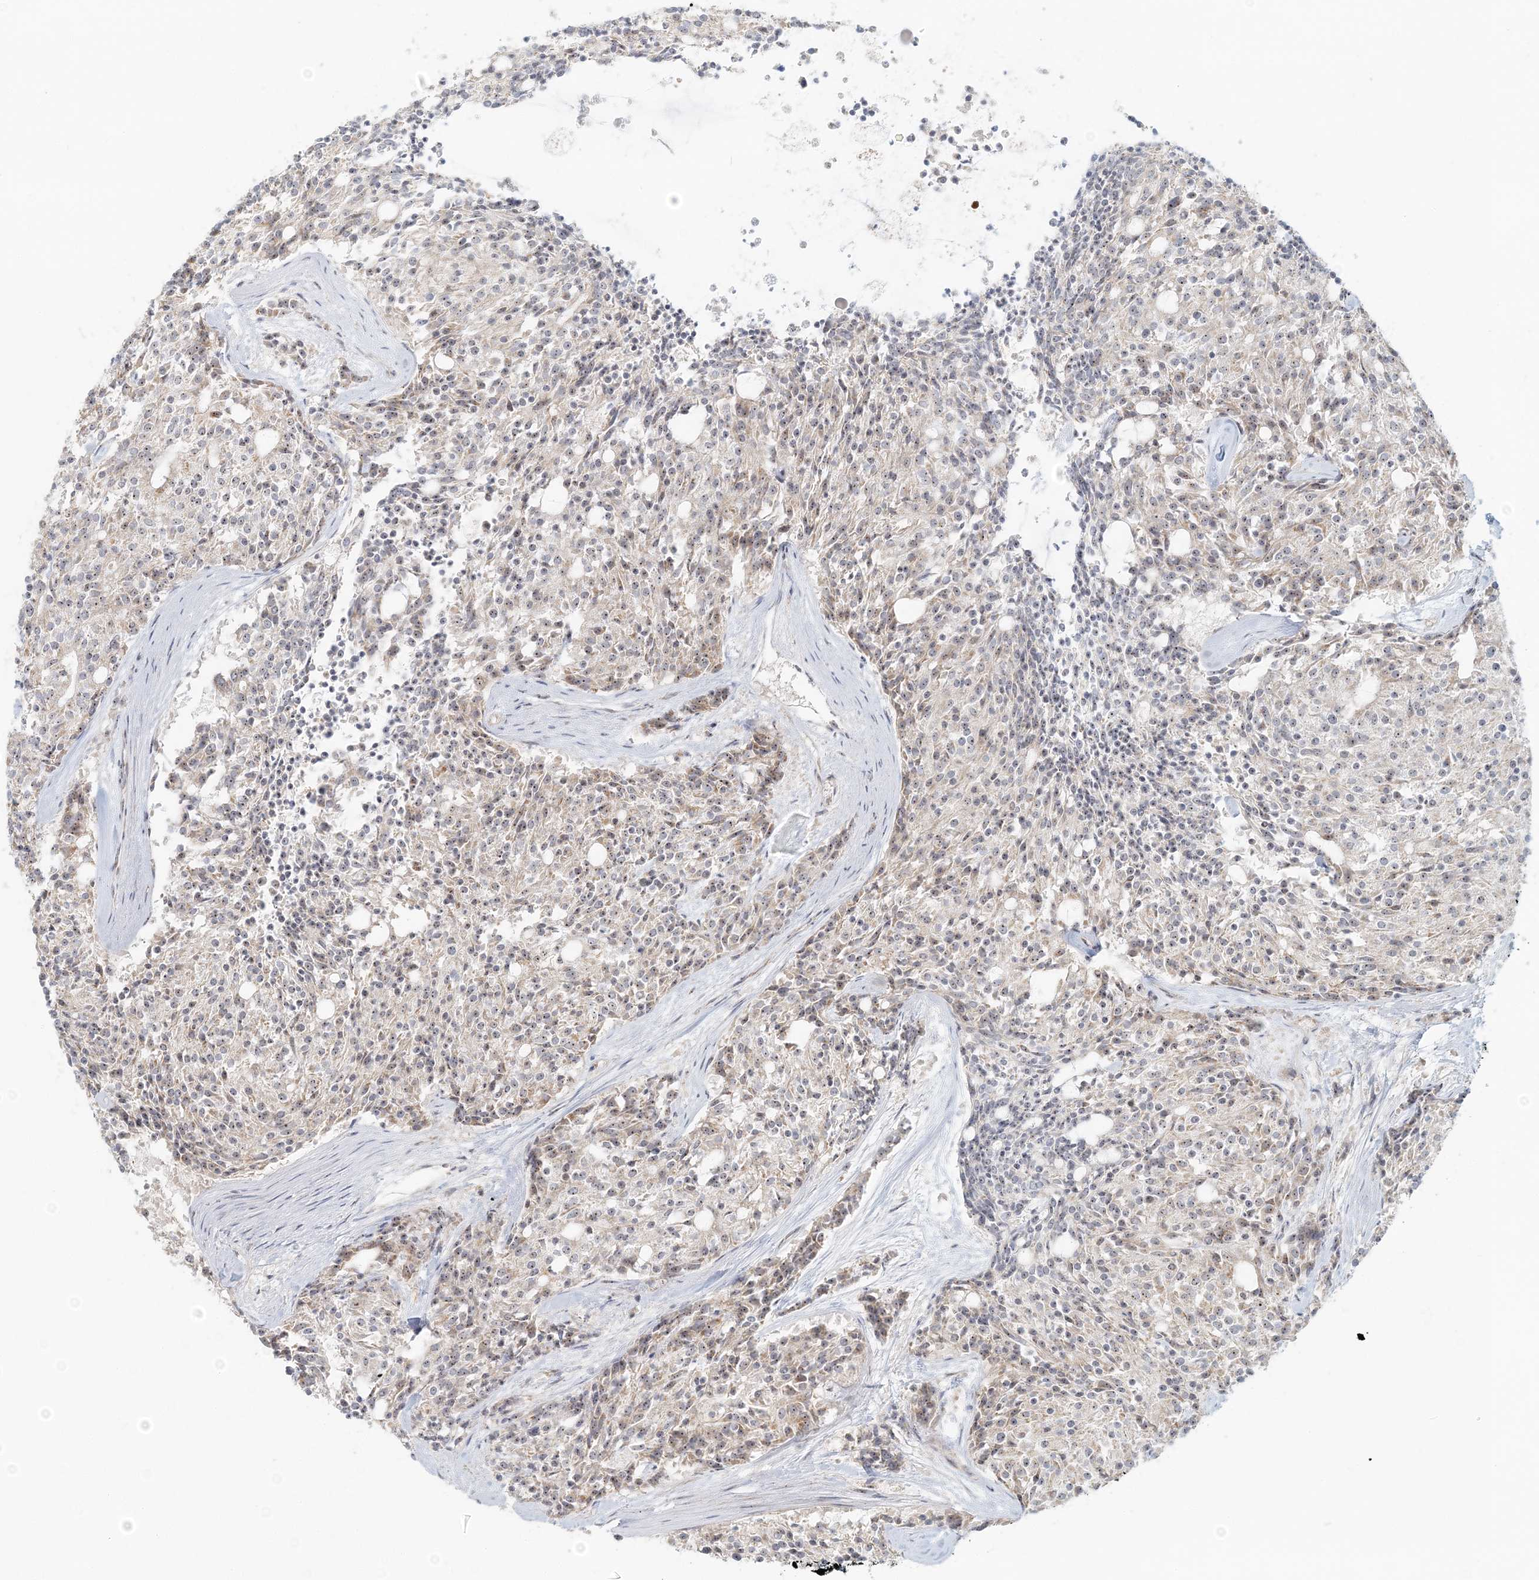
{"staining": {"intensity": "weak", "quantity": "25%-75%", "location": "nuclear"}, "tissue": "carcinoid", "cell_type": "Tumor cells", "image_type": "cancer", "snomed": [{"axis": "morphology", "description": "Carcinoid, malignant, NOS"}, {"axis": "topography", "description": "Pancreas"}], "caption": "Immunohistochemical staining of human carcinoid shows weak nuclear protein positivity in approximately 25%-75% of tumor cells. (Brightfield microscopy of DAB IHC at high magnification).", "gene": "UBE2F", "patient": {"sex": "female", "age": 54}}